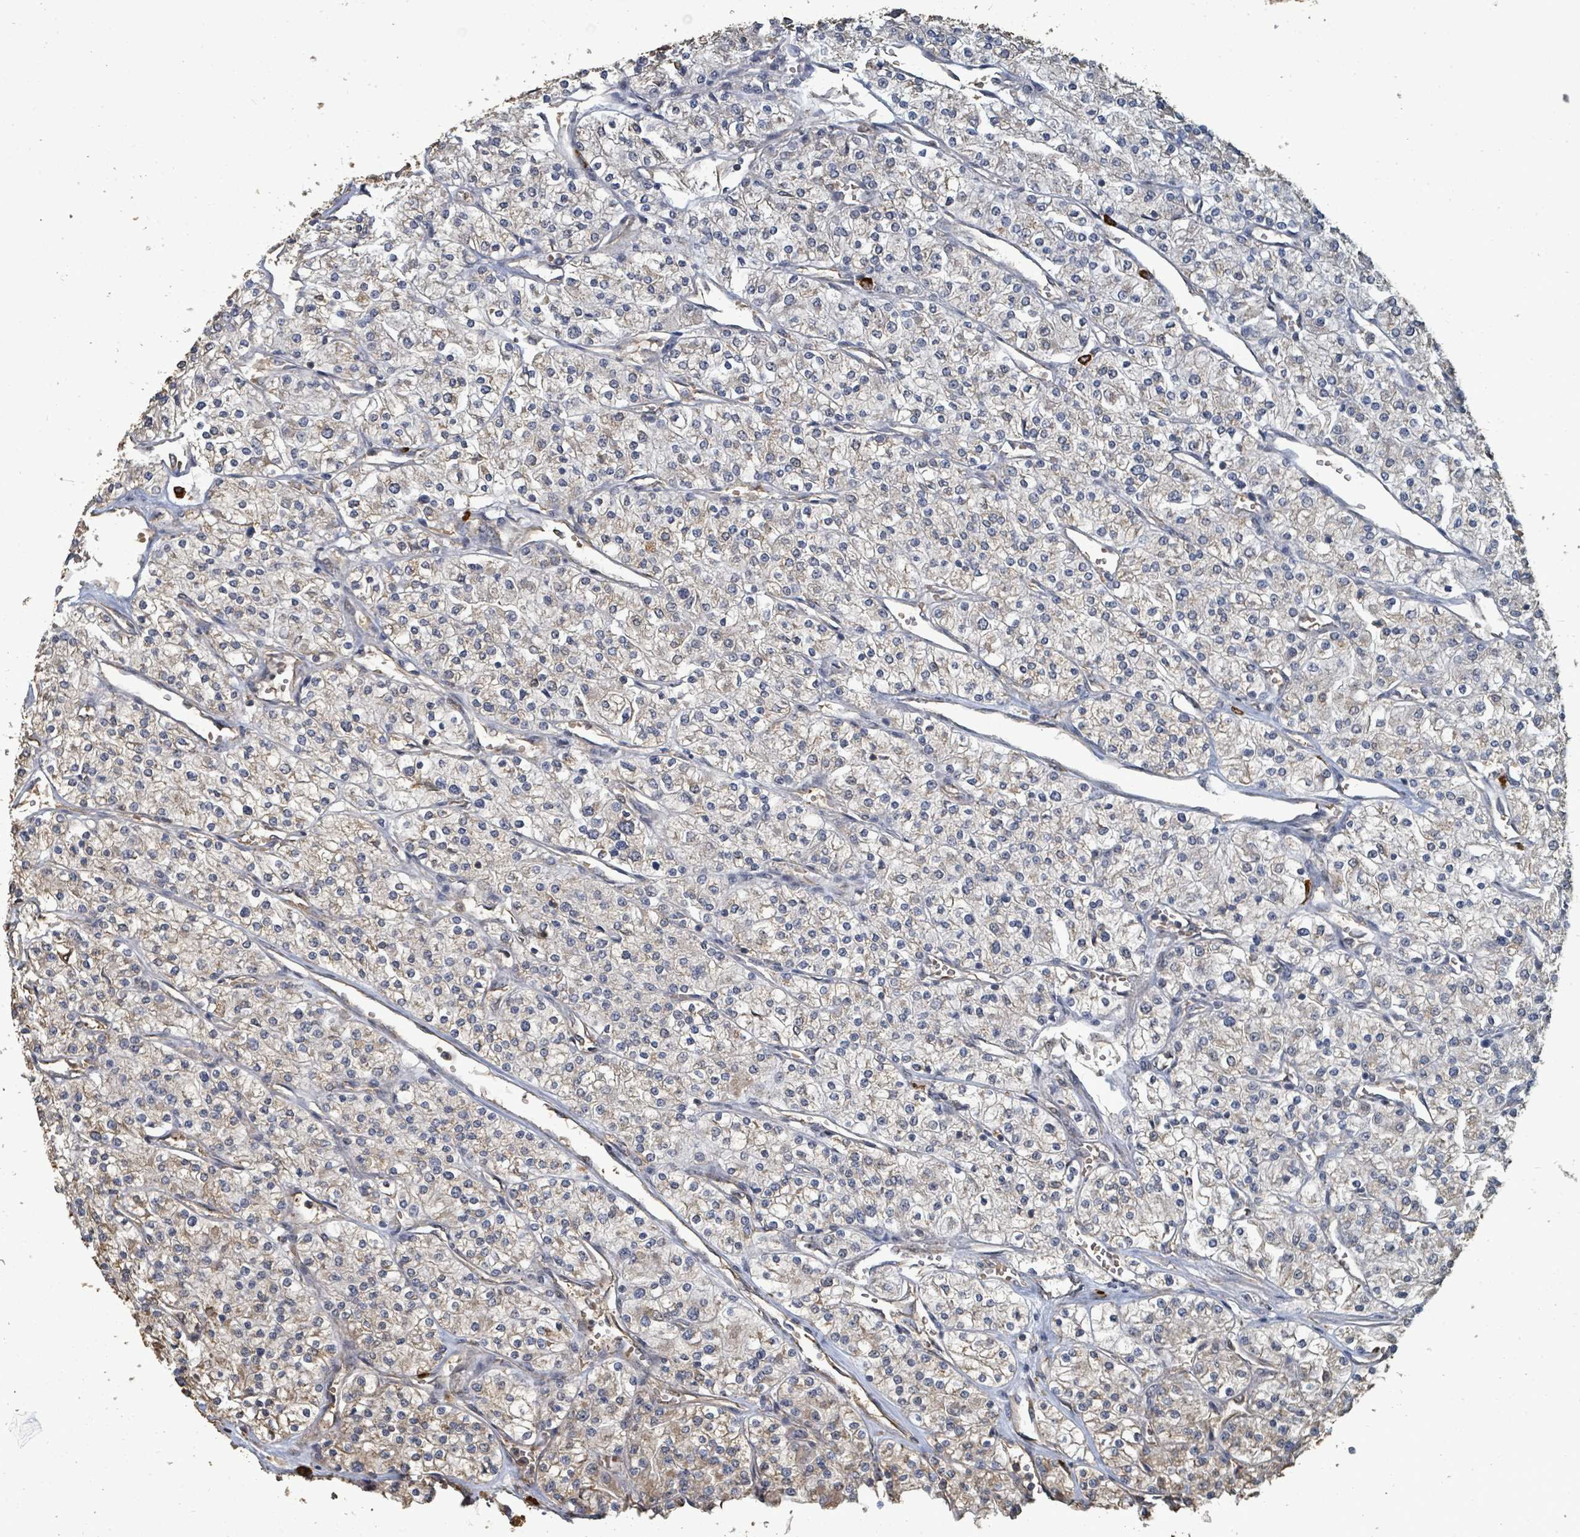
{"staining": {"intensity": "negative", "quantity": "none", "location": "none"}, "tissue": "renal cancer", "cell_type": "Tumor cells", "image_type": "cancer", "snomed": [{"axis": "morphology", "description": "Adenocarcinoma, NOS"}, {"axis": "topography", "description": "Kidney"}], "caption": "A high-resolution image shows immunohistochemistry staining of renal cancer, which shows no significant expression in tumor cells. The staining is performed using DAB (3,3'-diaminobenzidine) brown chromogen with nuclei counter-stained in using hematoxylin.", "gene": "C6orf52", "patient": {"sex": "male", "age": 80}}